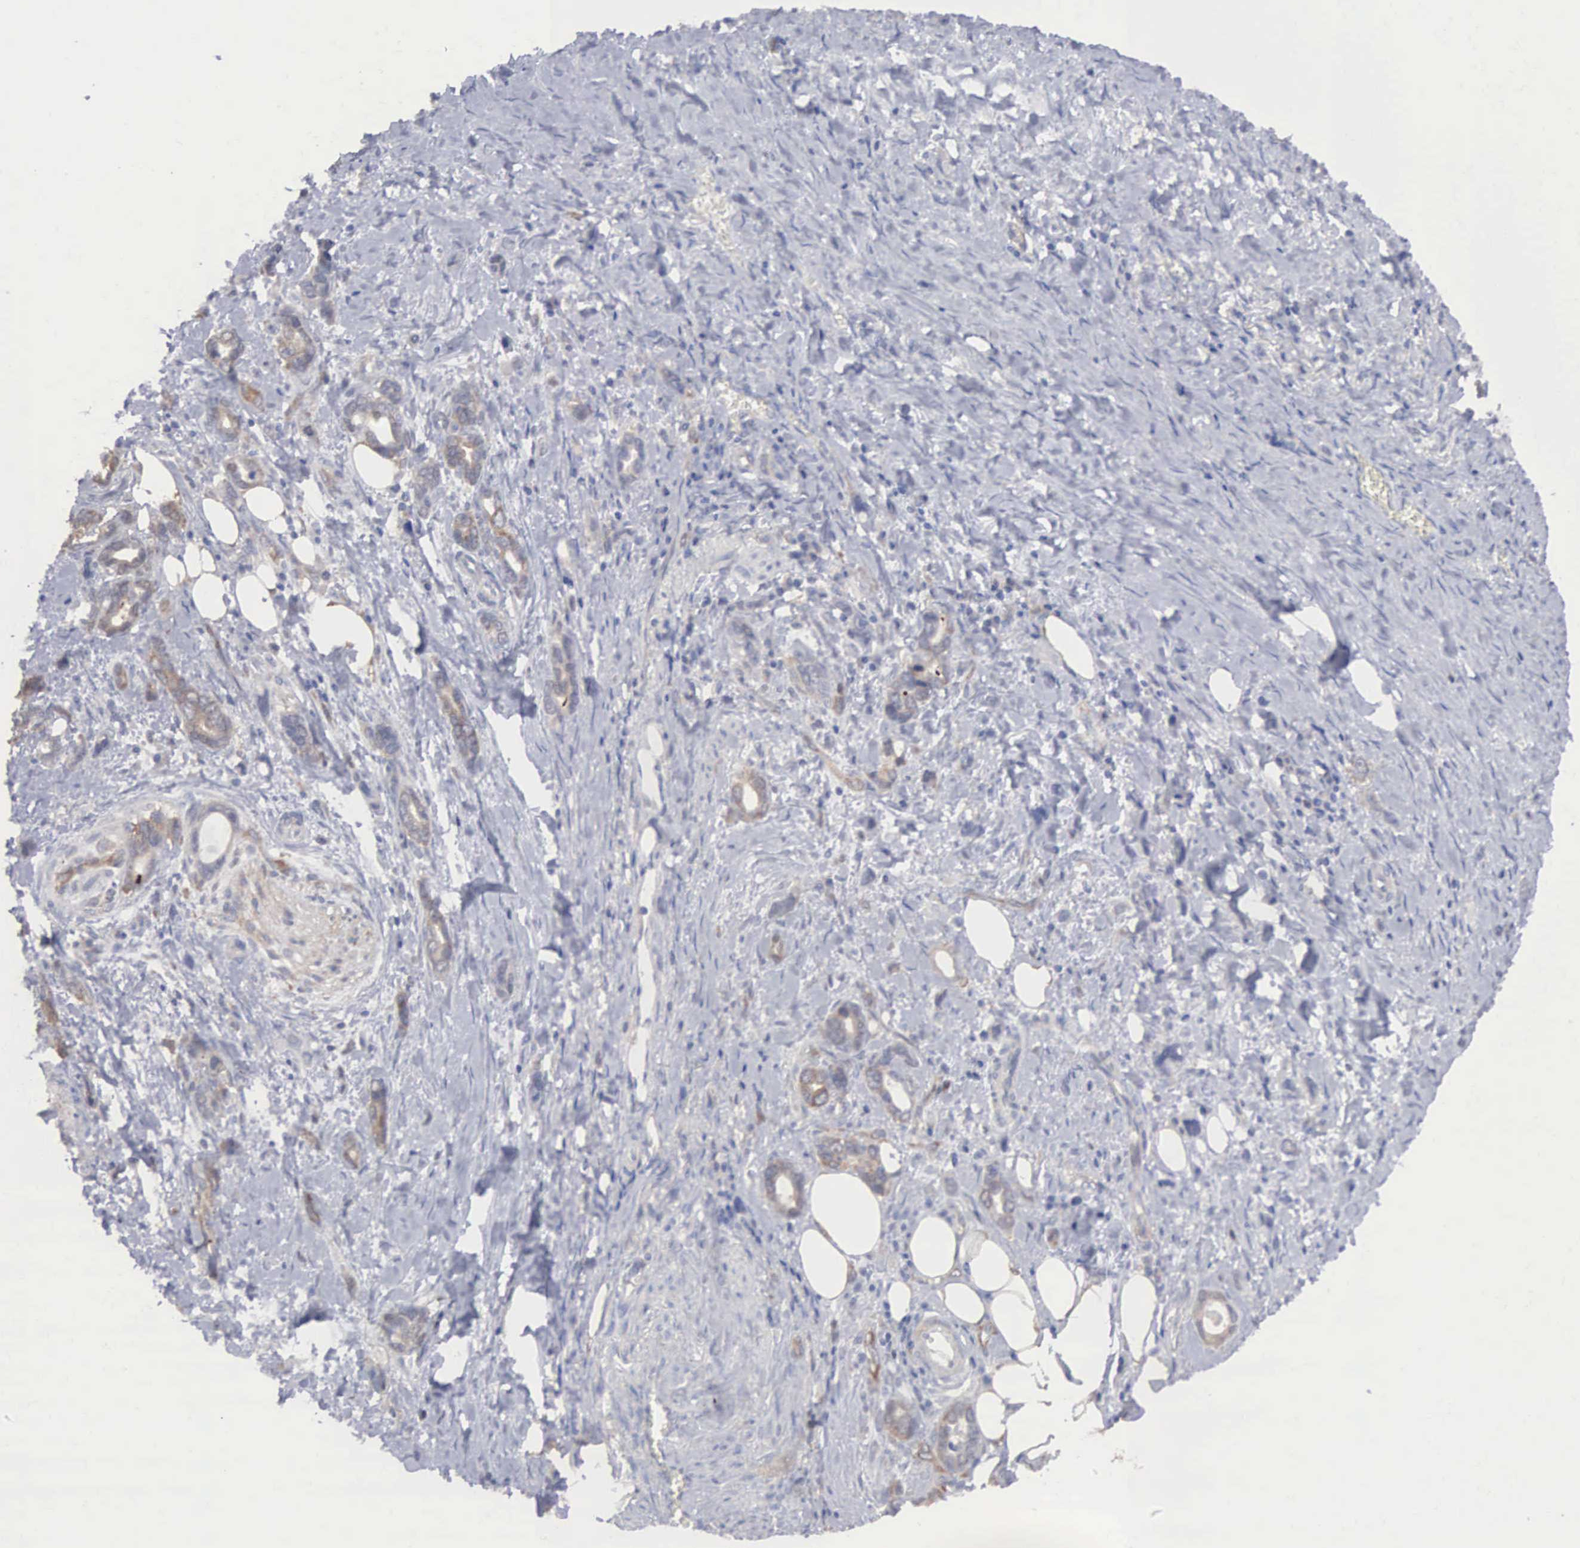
{"staining": {"intensity": "weak", "quantity": "25%-75%", "location": "cytoplasmic/membranous"}, "tissue": "stomach cancer", "cell_type": "Tumor cells", "image_type": "cancer", "snomed": [{"axis": "morphology", "description": "Adenocarcinoma, NOS"}, {"axis": "topography", "description": "Stomach"}], "caption": "Immunohistochemical staining of human adenocarcinoma (stomach) shows low levels of weak cytoplasmic/membranous protein staining in approximately 25%-75% of tumor cells.", "gene": "MTHFD1", "patient": {"sex": "male", "age": 78}}